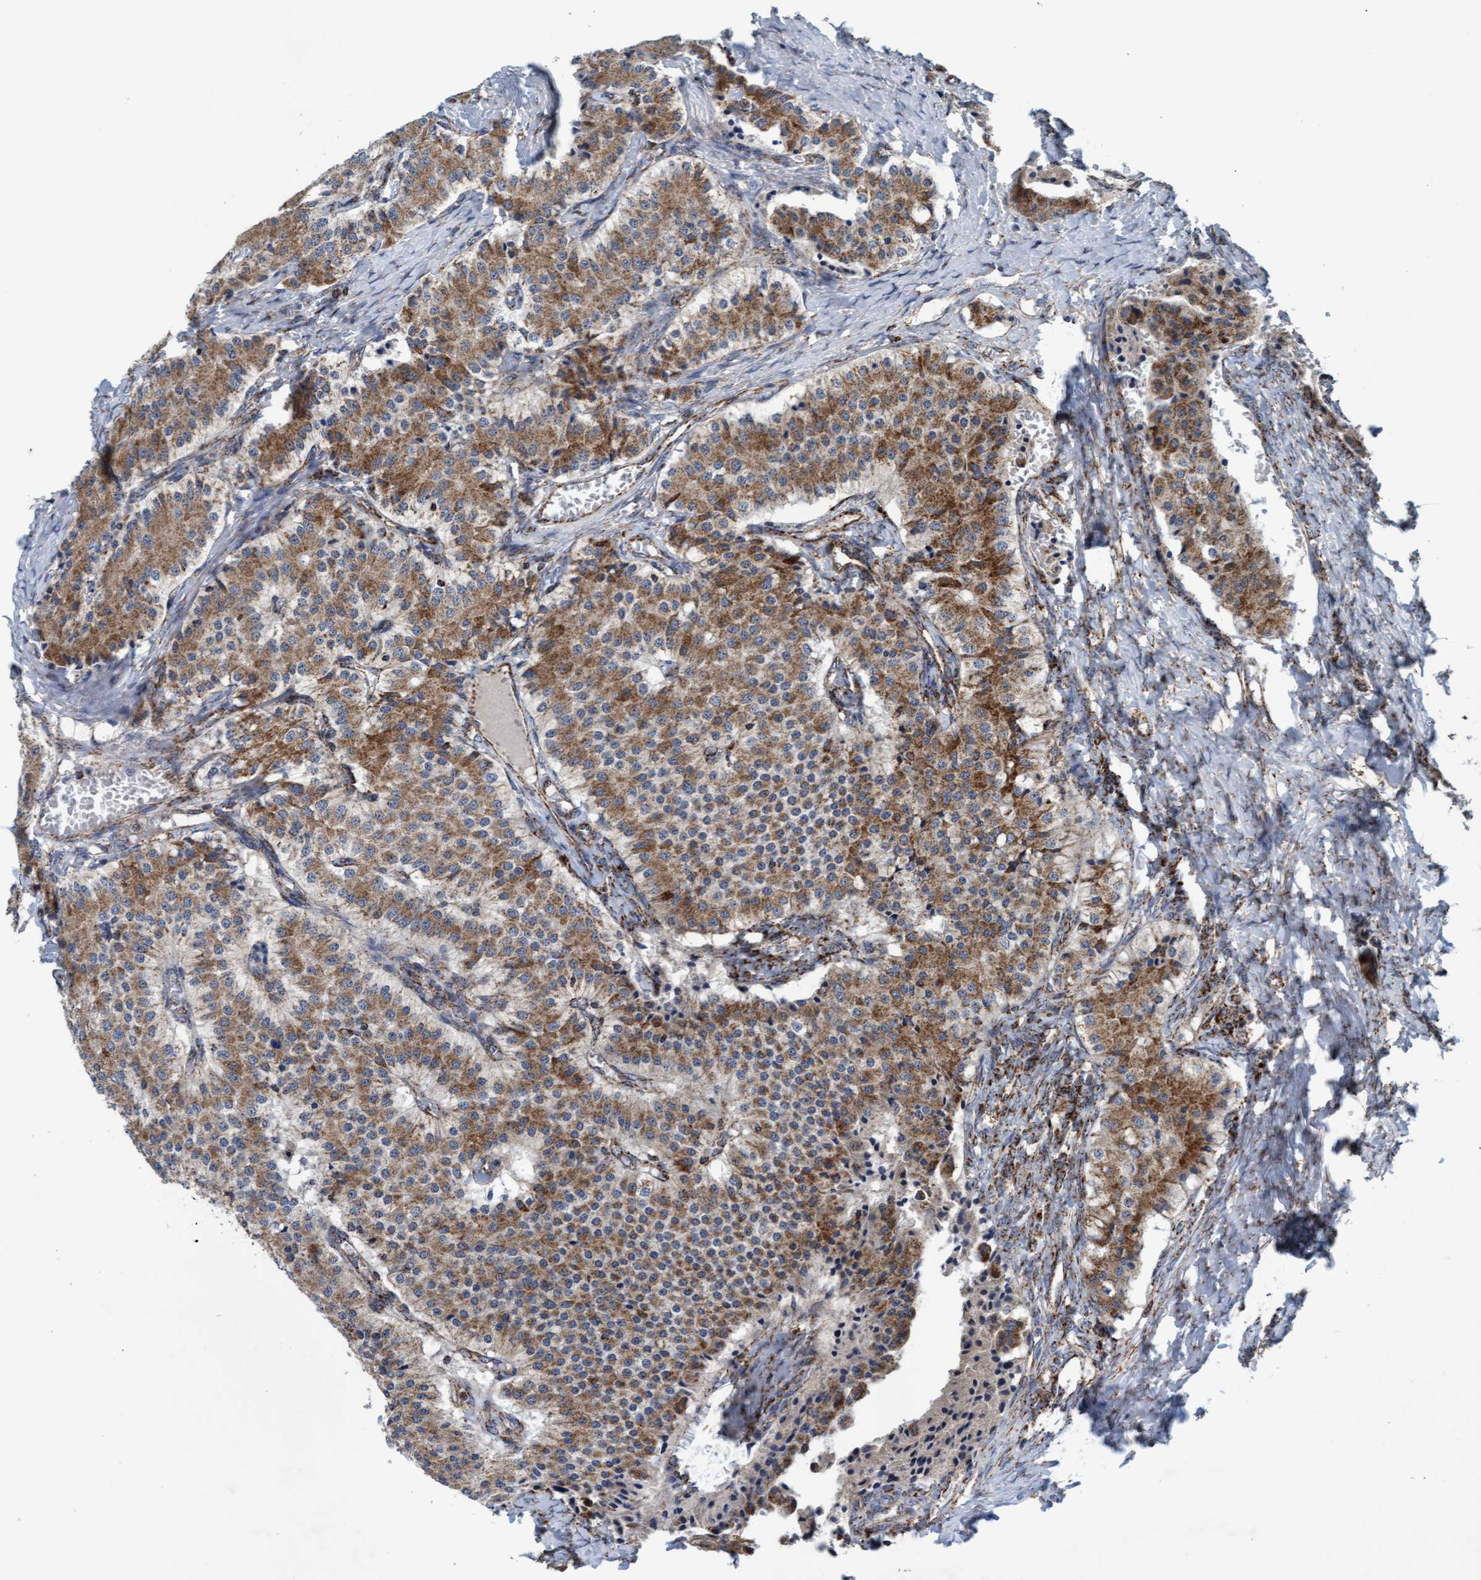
{"staining": {"intensity": "moderate", "quantity": ">75%", "location": "cytoplasmic/membranous"}, "tissue": "carcinoid", "cell_type": "Tumor cells", "image_type": "cancer", "snomed": [{"axis": "morphology", "description": "Carcinoid, malignant, NOS"}, {"axis": "topography", "description": "Colon"}], "caption": "This is an image of immunohistochemistry staining of carcinoid, which shows moderate staining in the cytoplasmic/membranous of tumor cells.", "gene": "MRPL38", "patient": {"sex": "female", "age": 52}}